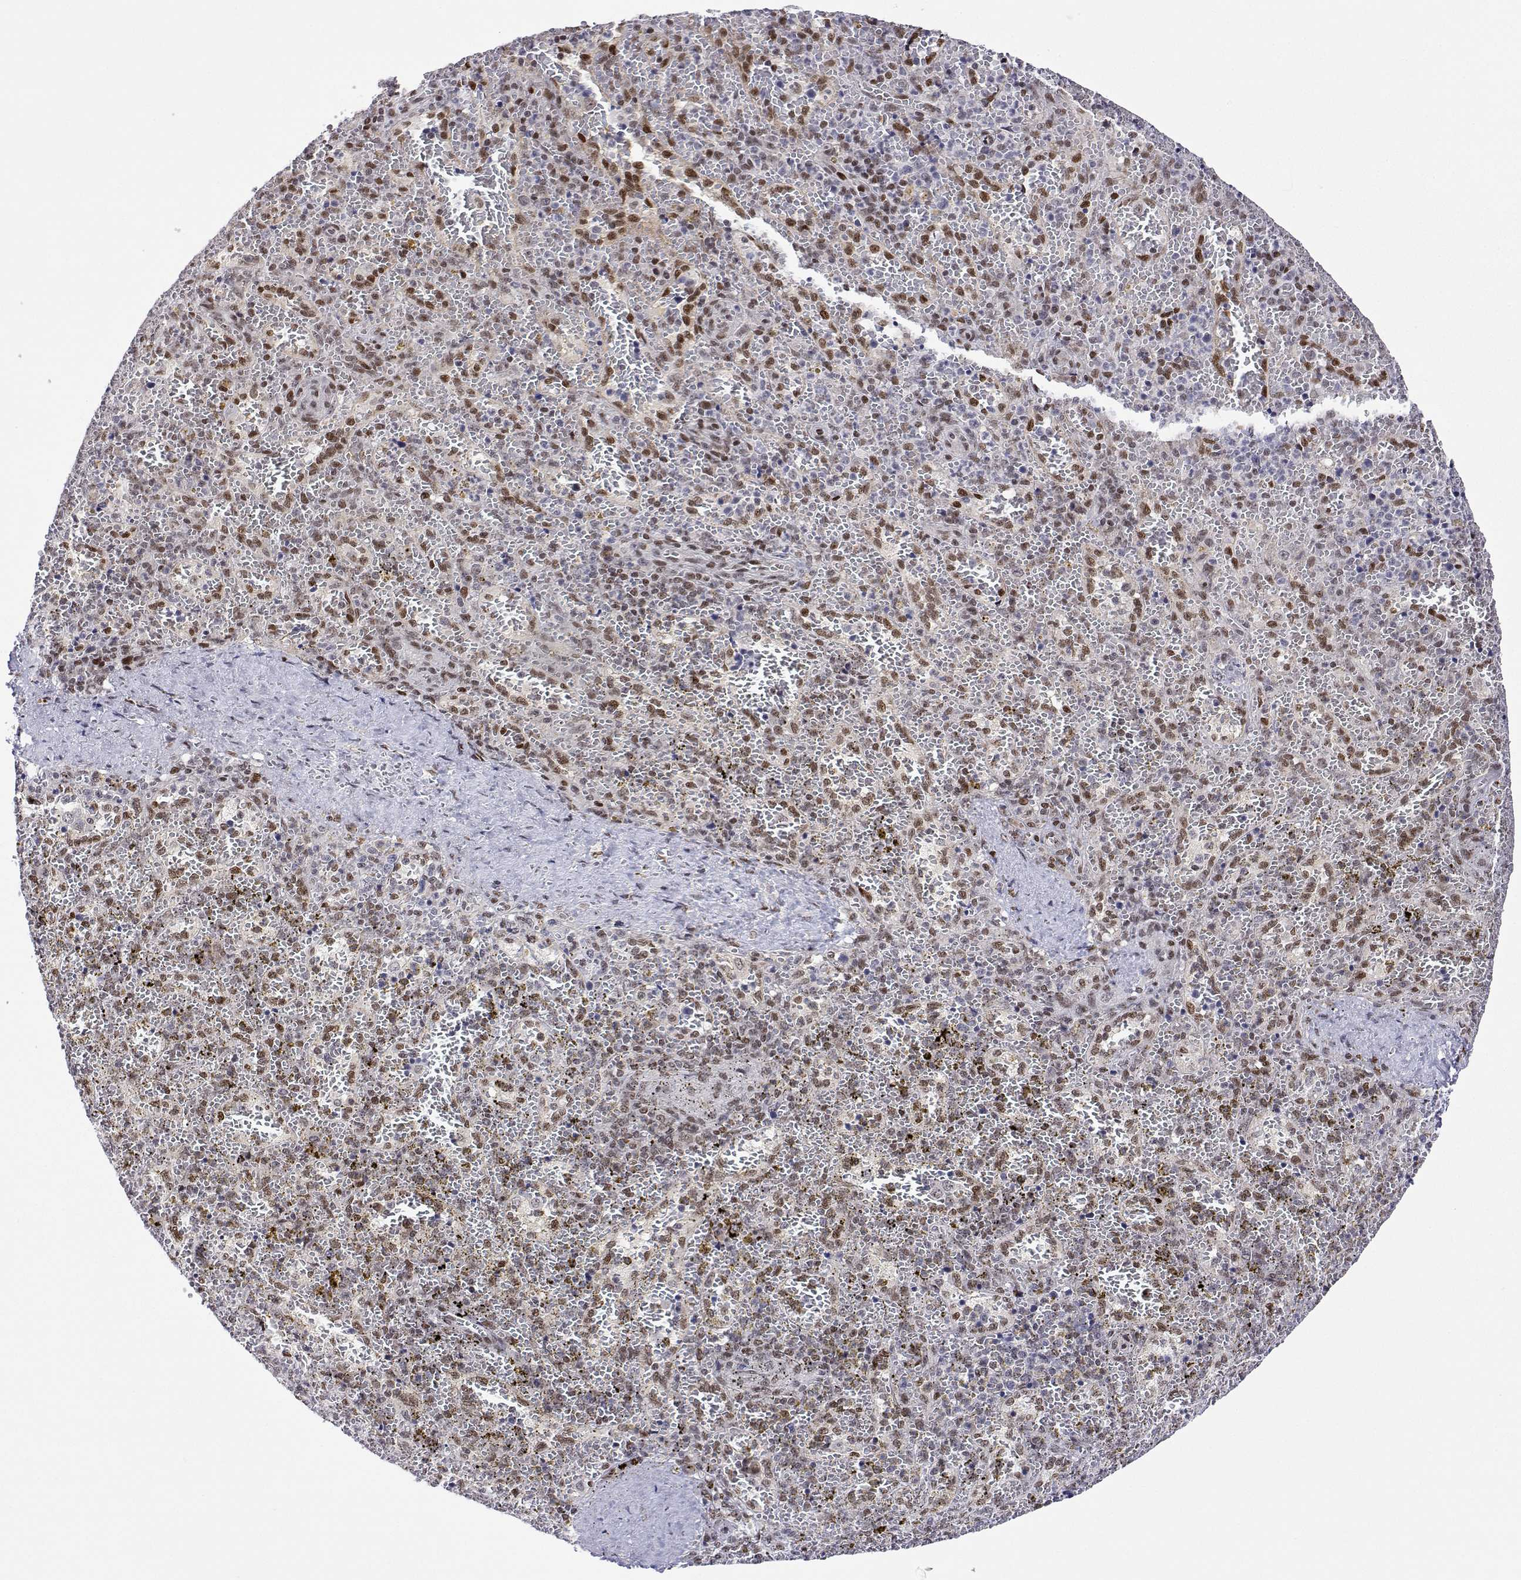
{"staining": {"intensity": "moderate", "quantity": "25%-75%", "location": "nuclear"}, "tissue": "spleen", "cell_type": "Cells in red pulp", "image_type": "normal", "snomed": [{"axis": "morphology", "description": "Normal tissue, NOS"}, {"axis": "topography", "description": "Spleen"}], "caption": "The immunohistochemical stain highlights moderate nuclear expression in cells in red pulp of unremarkable spleen.", "gene": "XPC", "patient": {"sex": "female", "age": 50}}